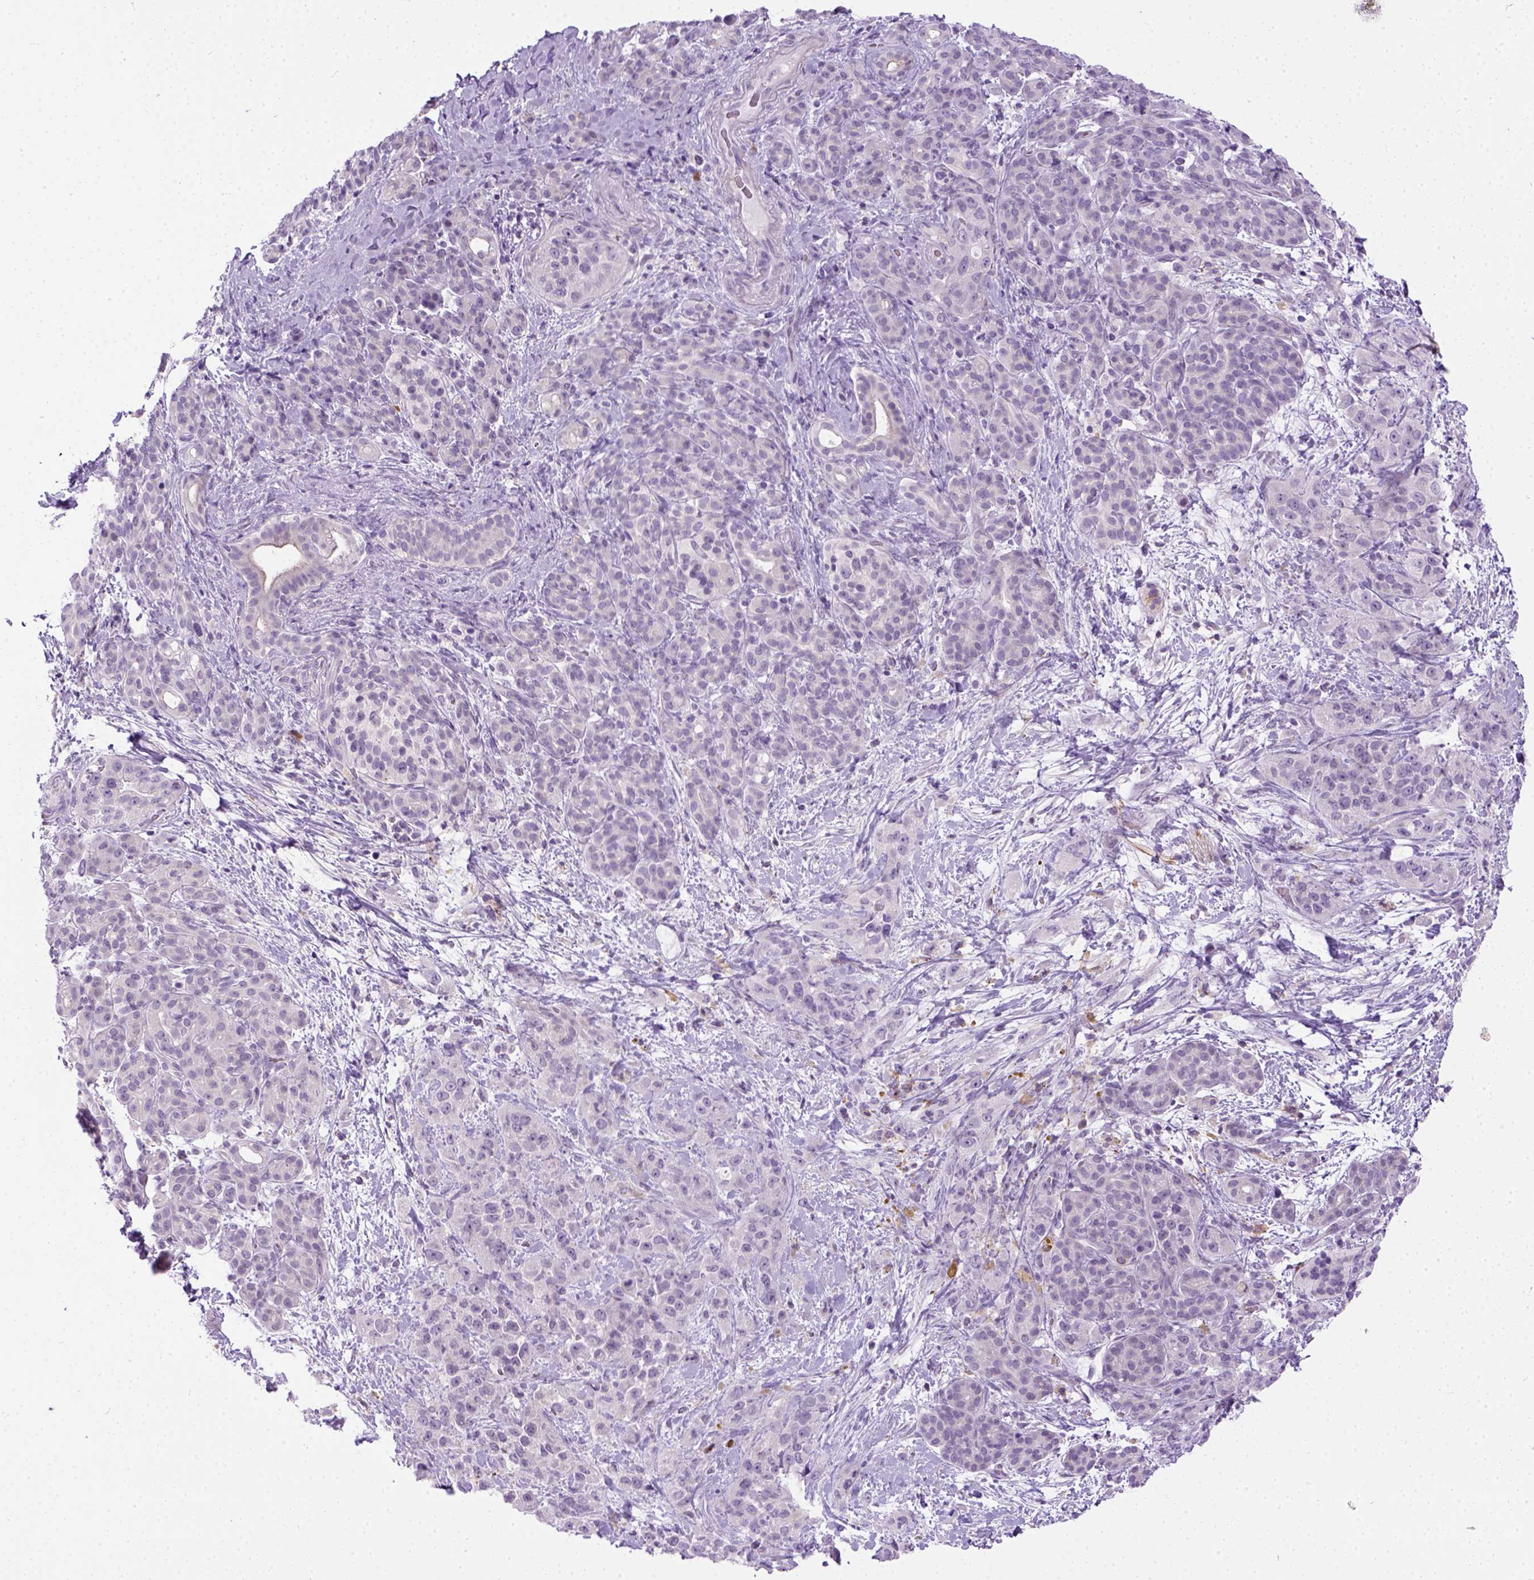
{"staining": {"intensity": "negative", "quantity": "none", "location": "none"}, "tissue": "pancreatic cancer", "cell_type": "Tumor cells", "image_type": "cancer", "snomed": [{"axis": "morphology", "description": "Adenocarcinoma, NOS"}, {"axis": "topography", "description": "Pancreas"}], "caption": "An immunohistochemistry micrograph of adenocarcinoma (pancreatic) is shown. There is no staining in tumor cells of adenocarcinoma (pancreatic).", "gene": "FAM184B", "patient": {"sex": "male", "age": 44}}